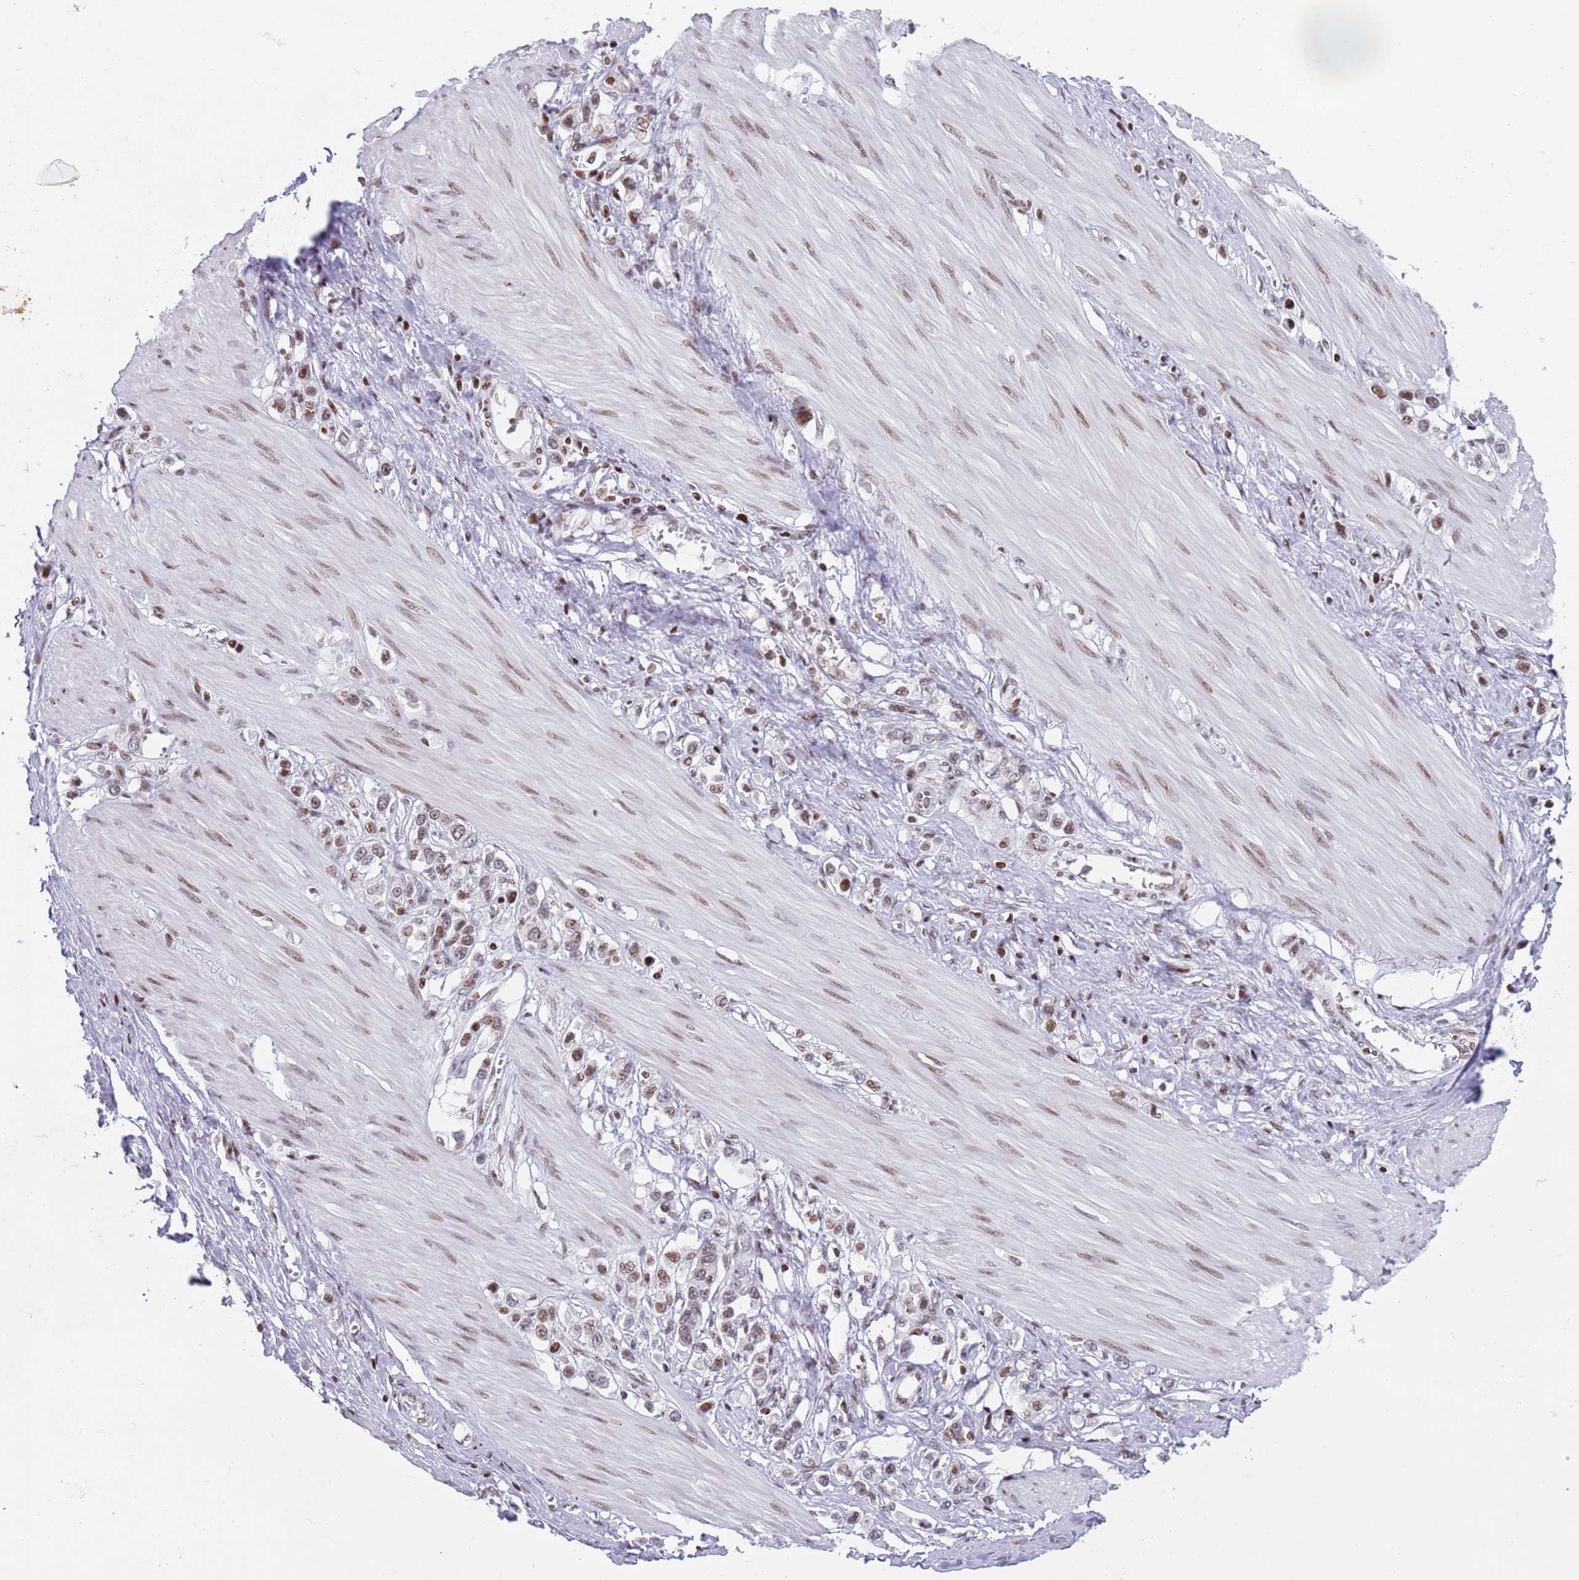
{"staining": {"intensity": "moderate", "quantity": "25%-75%", "location": "nuclear"}, "tissue": "stomach cancer", "cell_type": "Tumor cells", "image_type": "cancer", "snomed": [{"axis": "morphology", "description": "Adenocarcinoma, NOS"}, {"axis": "topography", "description": "Stomach"}], "caption": "A histopathology image of stomach cancer stained for a protein exhibits moderate nuclear brown staining in tumor cells. The staining was performed using DAB (3,3'-diaminobenzidine), with brown indicating positive protein expression. Nuclei are stained blue with hematoxylin.", "gene": "HDAC8", "patient": {"sex": "female", "age": 65}}